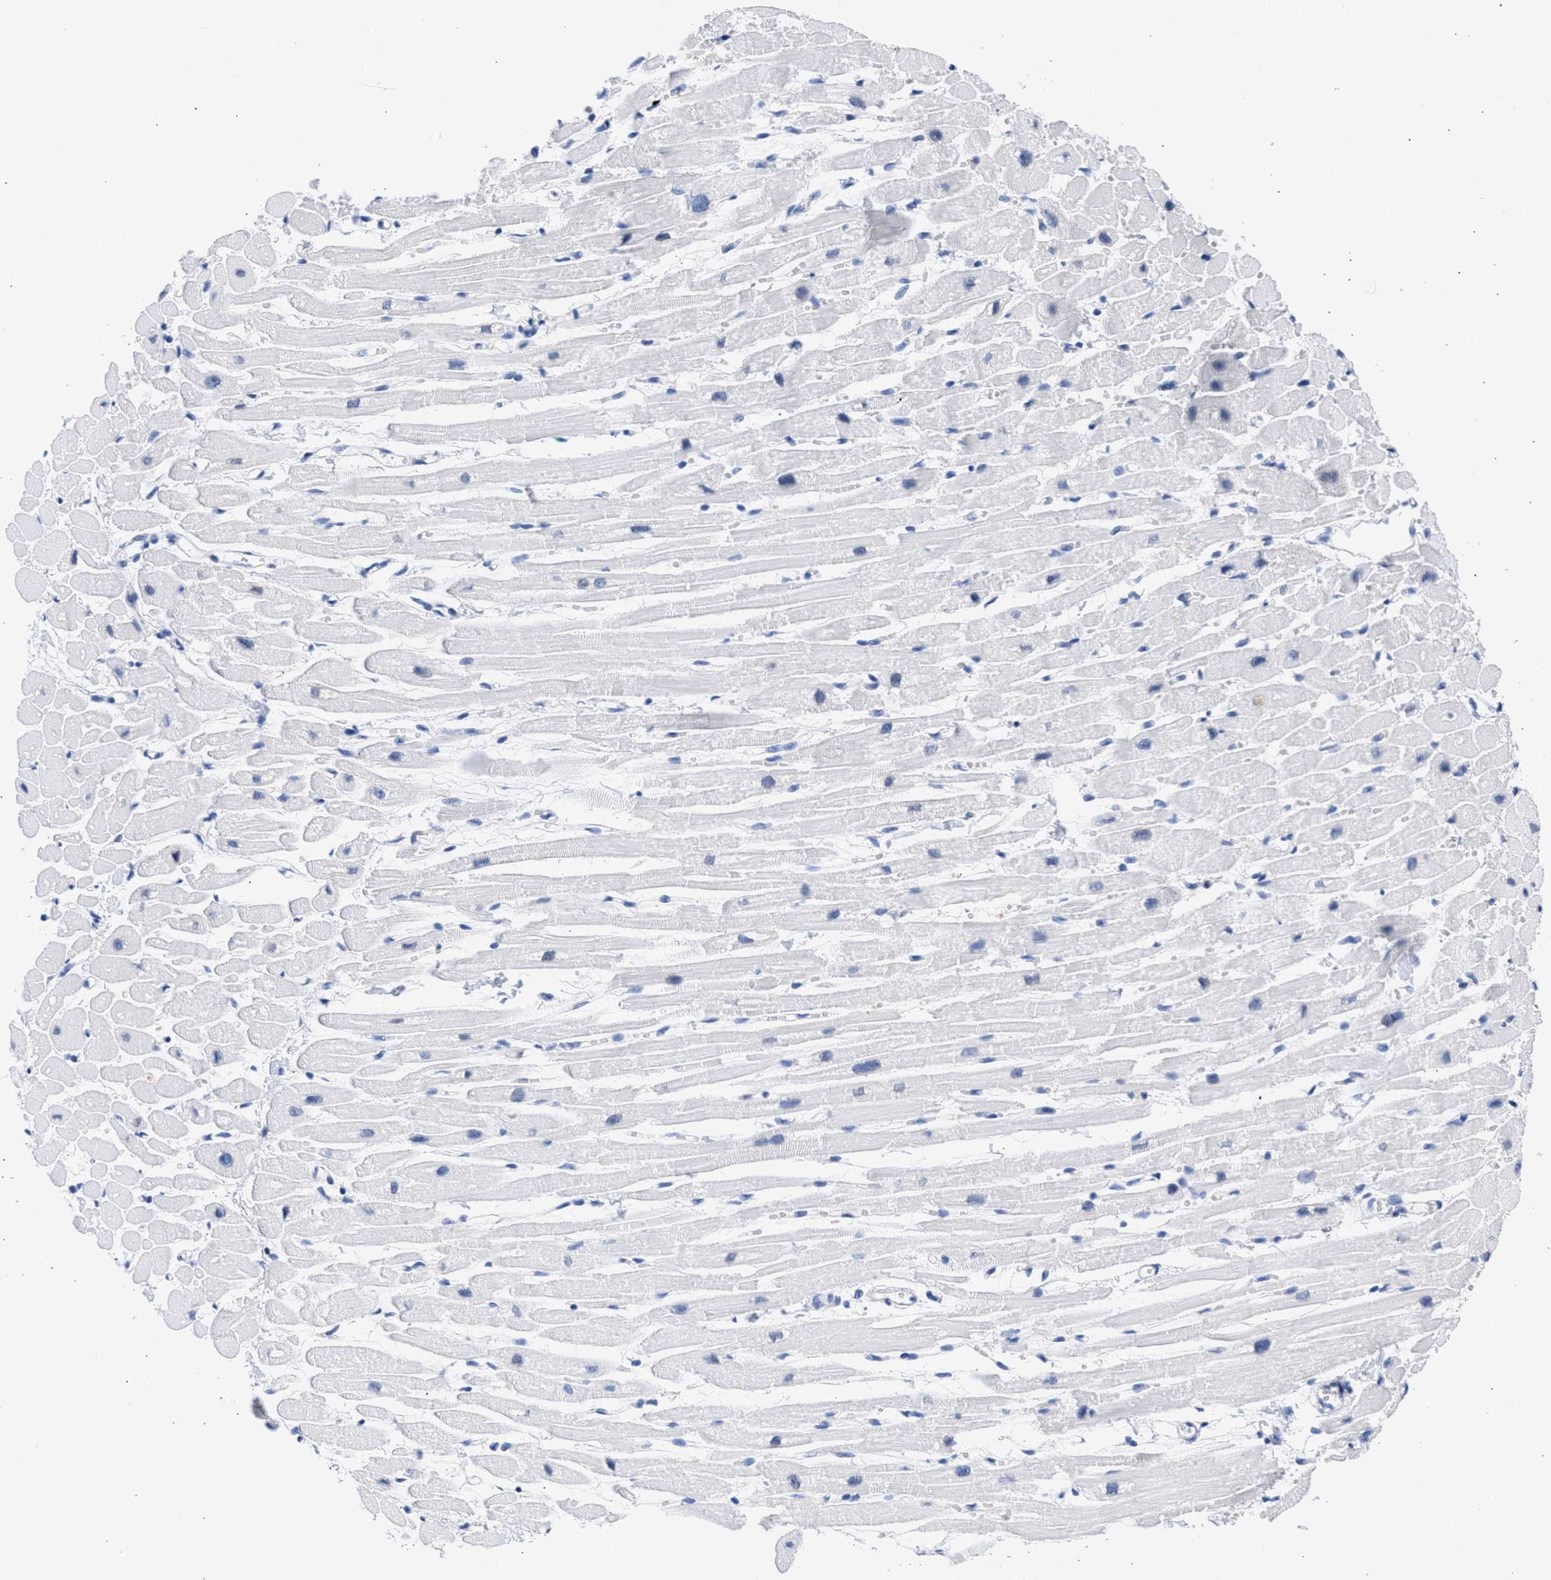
{"staining": {"intensity": "negative", "quantity": "none", "location": "none"}, "tissue": "heart muscle", "cell_type": "Cardiomyocytes", "image_type": "normal", "snomed": [{"axis": "morphology", "description": "Normal tissue, NOS"}, {"axis": "topography", "description": "Heart"}], "caption": "Cardiomyocytes are negative for brown protein staining in unremarkable heart muscle. Nuclei are stained in blue.", "gene": "RSPH1", "patient": {"sex": "female", "age": 54}}